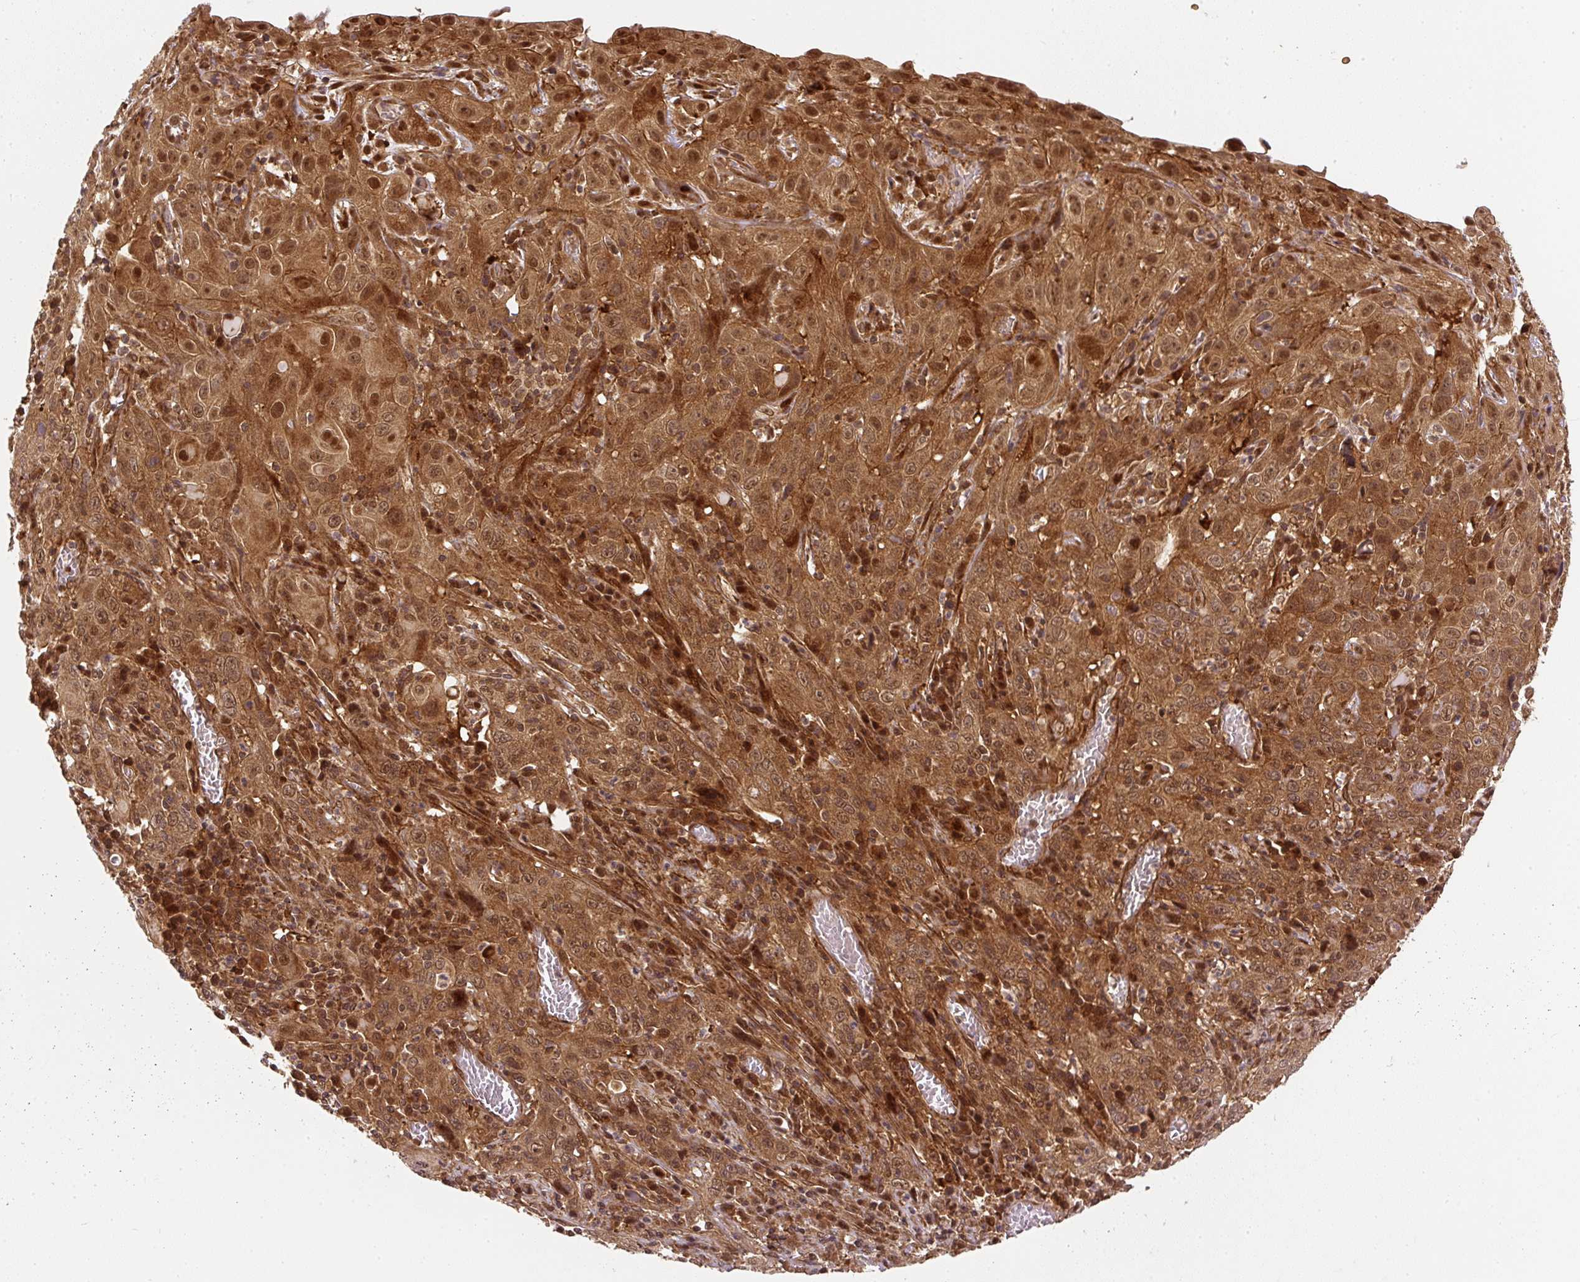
{"staining": {"intensity": "strong", "quantity": ">75%", "location": "cytoplasmic/membranous,nuclear"}, "tissue": "cervical cancer", "cell_type": "Tumor cells", "image_type": "cancer", "snomed": [{"axis": "morphology", "description": "Squamous cell carcinoma, NOS"}, {"axis": "topography", "description": "Cervix"}], "caption": "Cervical squamous cell carcinoma stained with a protein marker reveals strong staining in tumor cells.", "gene": "PSMD1", "patient": {"sex": "female", "age": 46}}